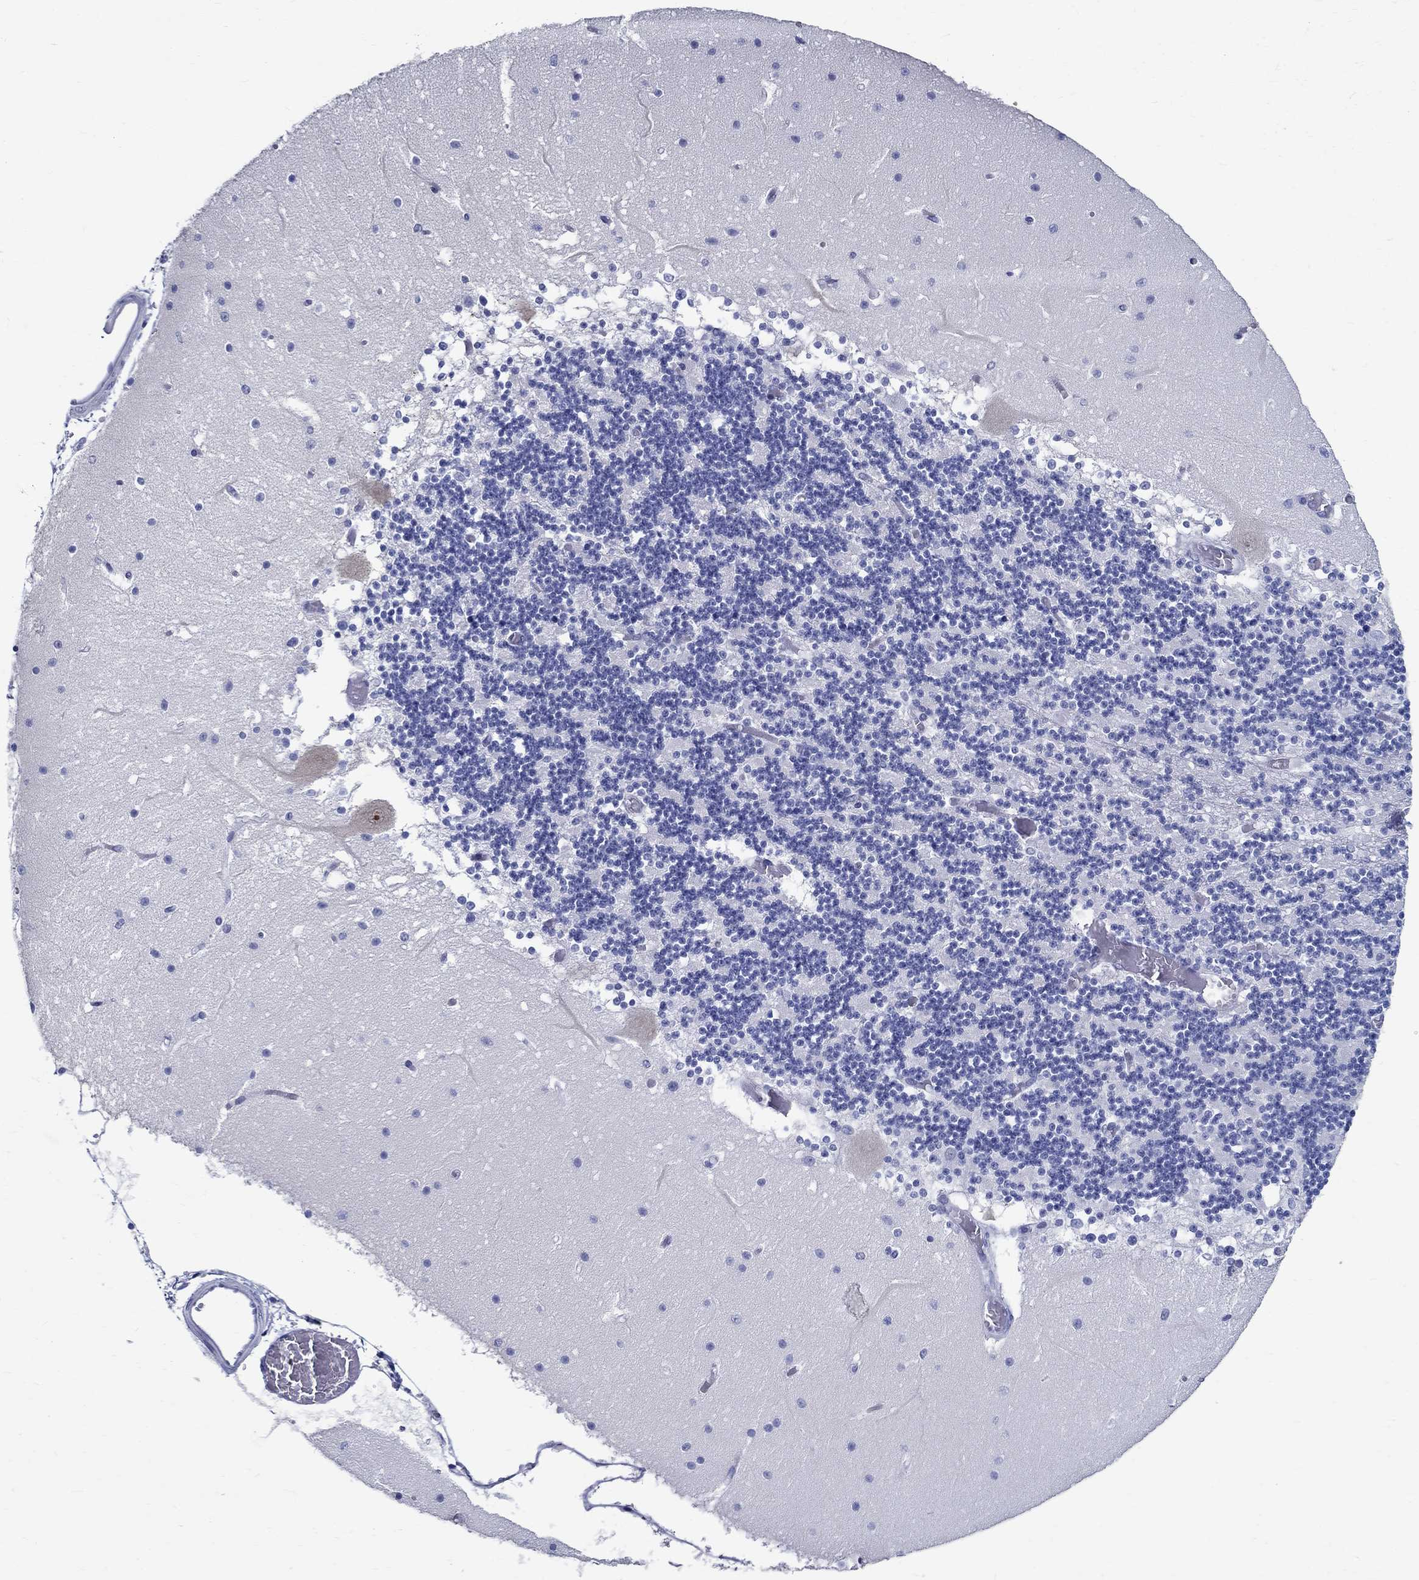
{"staining": {"intensity": "negative", "quantity": "none", "location": "none"}, "tissue": "cerebellum", "cell_type": "Cells in granular layer", "image_type": "normal", "snomed": [{"axis": "morphology", "description": "Normal tissue, NOS"}, {"axis": "topography", "description": "Cerebellum"}], "caption": "Cells in granular layer are negative for protein expression in normal human cerebellum. The staining was performed using DAB to visualize the protein expression in brown, while the nuclei were stained in blue with hematoxylin (Magnification: 20x).", "gene": "BSPRY", "patient": {"sex": "female", "age": 28}}